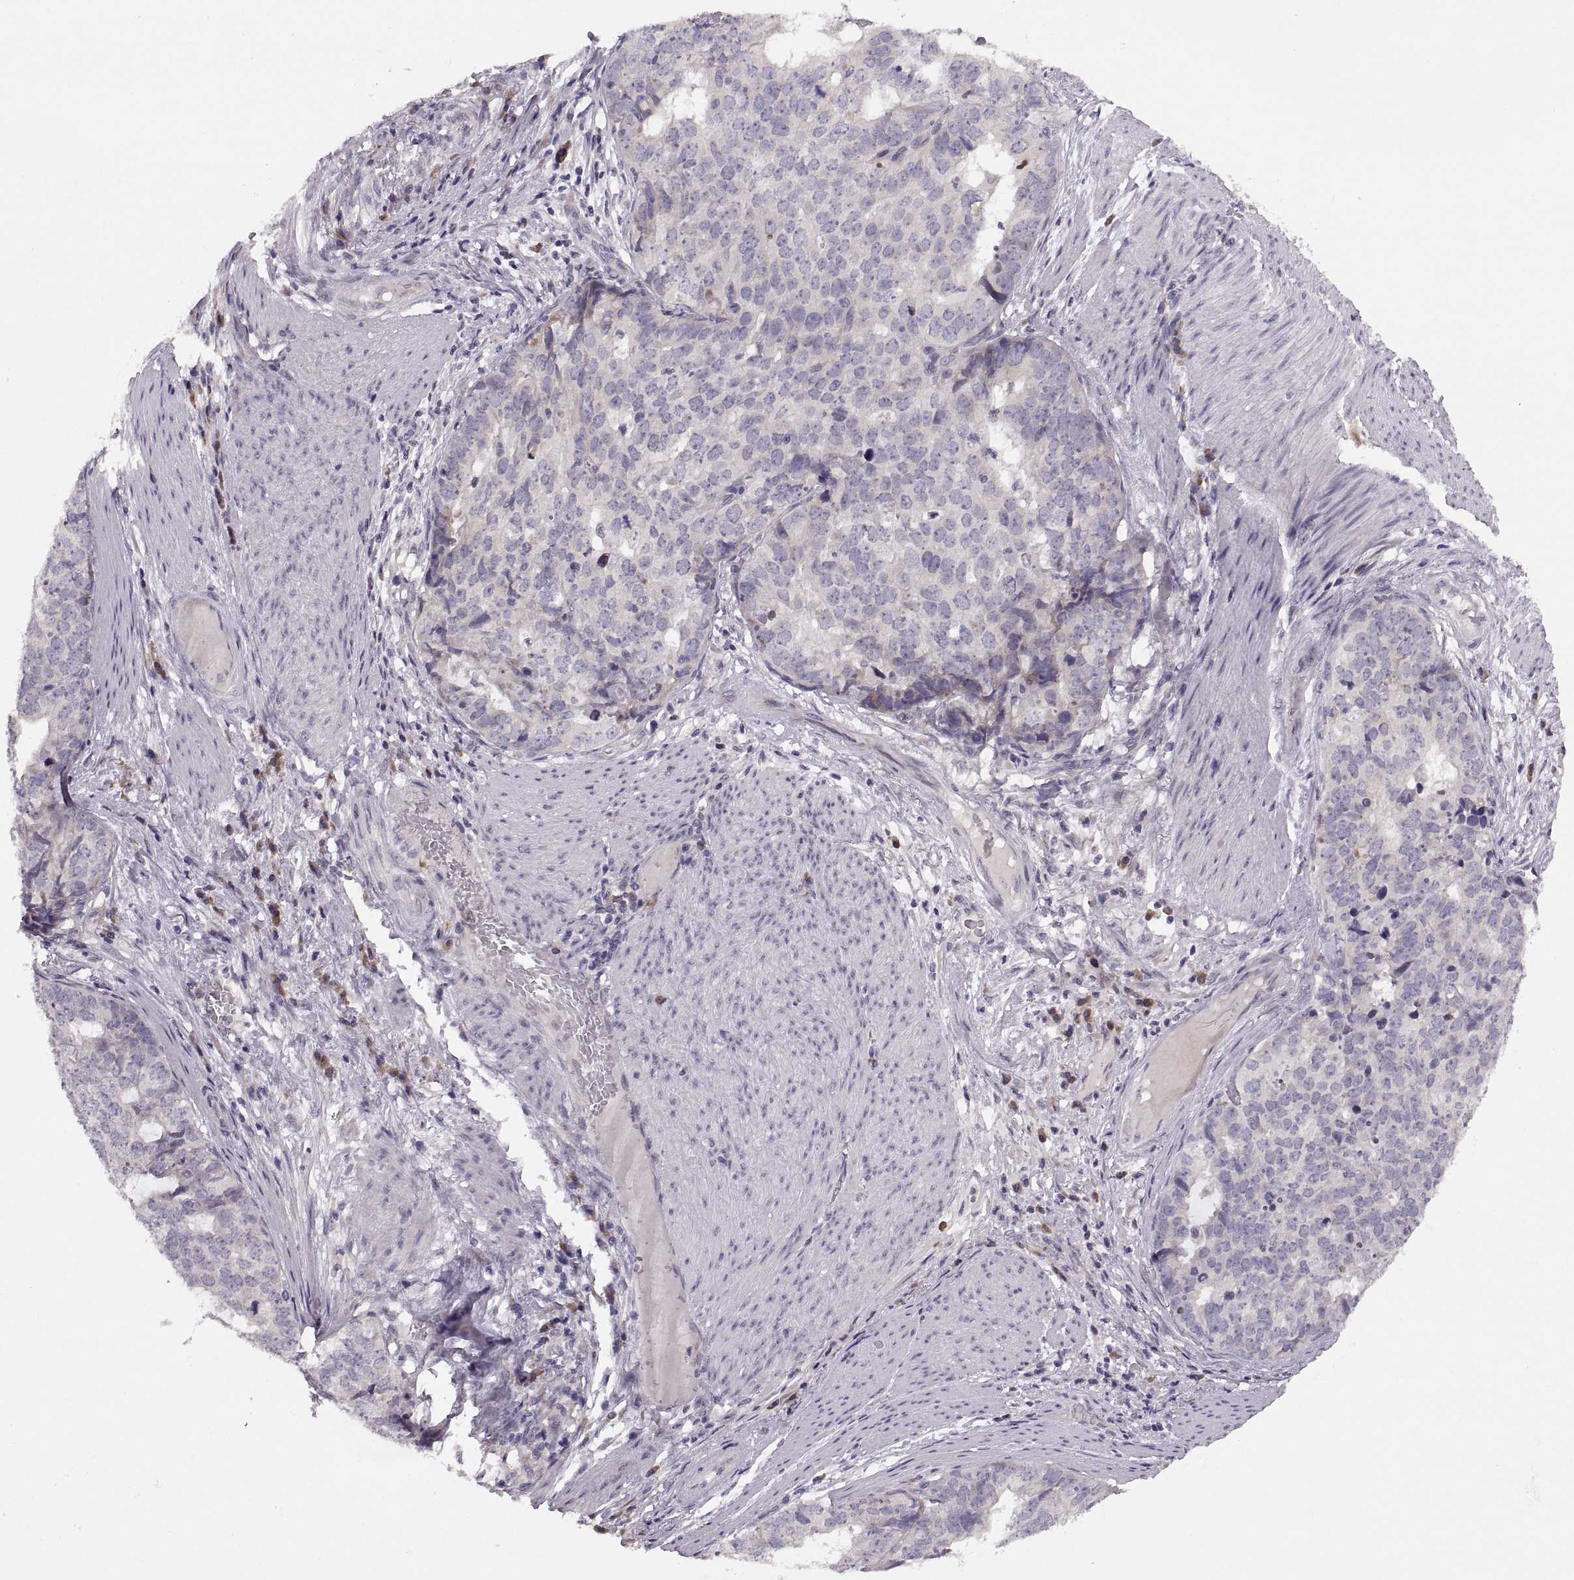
{"staining": {"intensity": "negative", "quantity": "none", "location": "none"}, "tissue": "stomach cancer", "cell_type": "Tumor cells", "image_type": "cancer", "snomed": [{"axis": "morphology", "description": "Adenocarcinoma, NOS"}, {"axis": "topography", "description": "Stomach"}], "caption": "DAB immunohistochemical staining of human adenocarcinoma (stomach) displays no significant expression in tumor cells. (Immunohistochemistry, brightfield microscopy, high magnification).", "gene": "ADH6", "patient": {"sex": "male", "age": 69}}